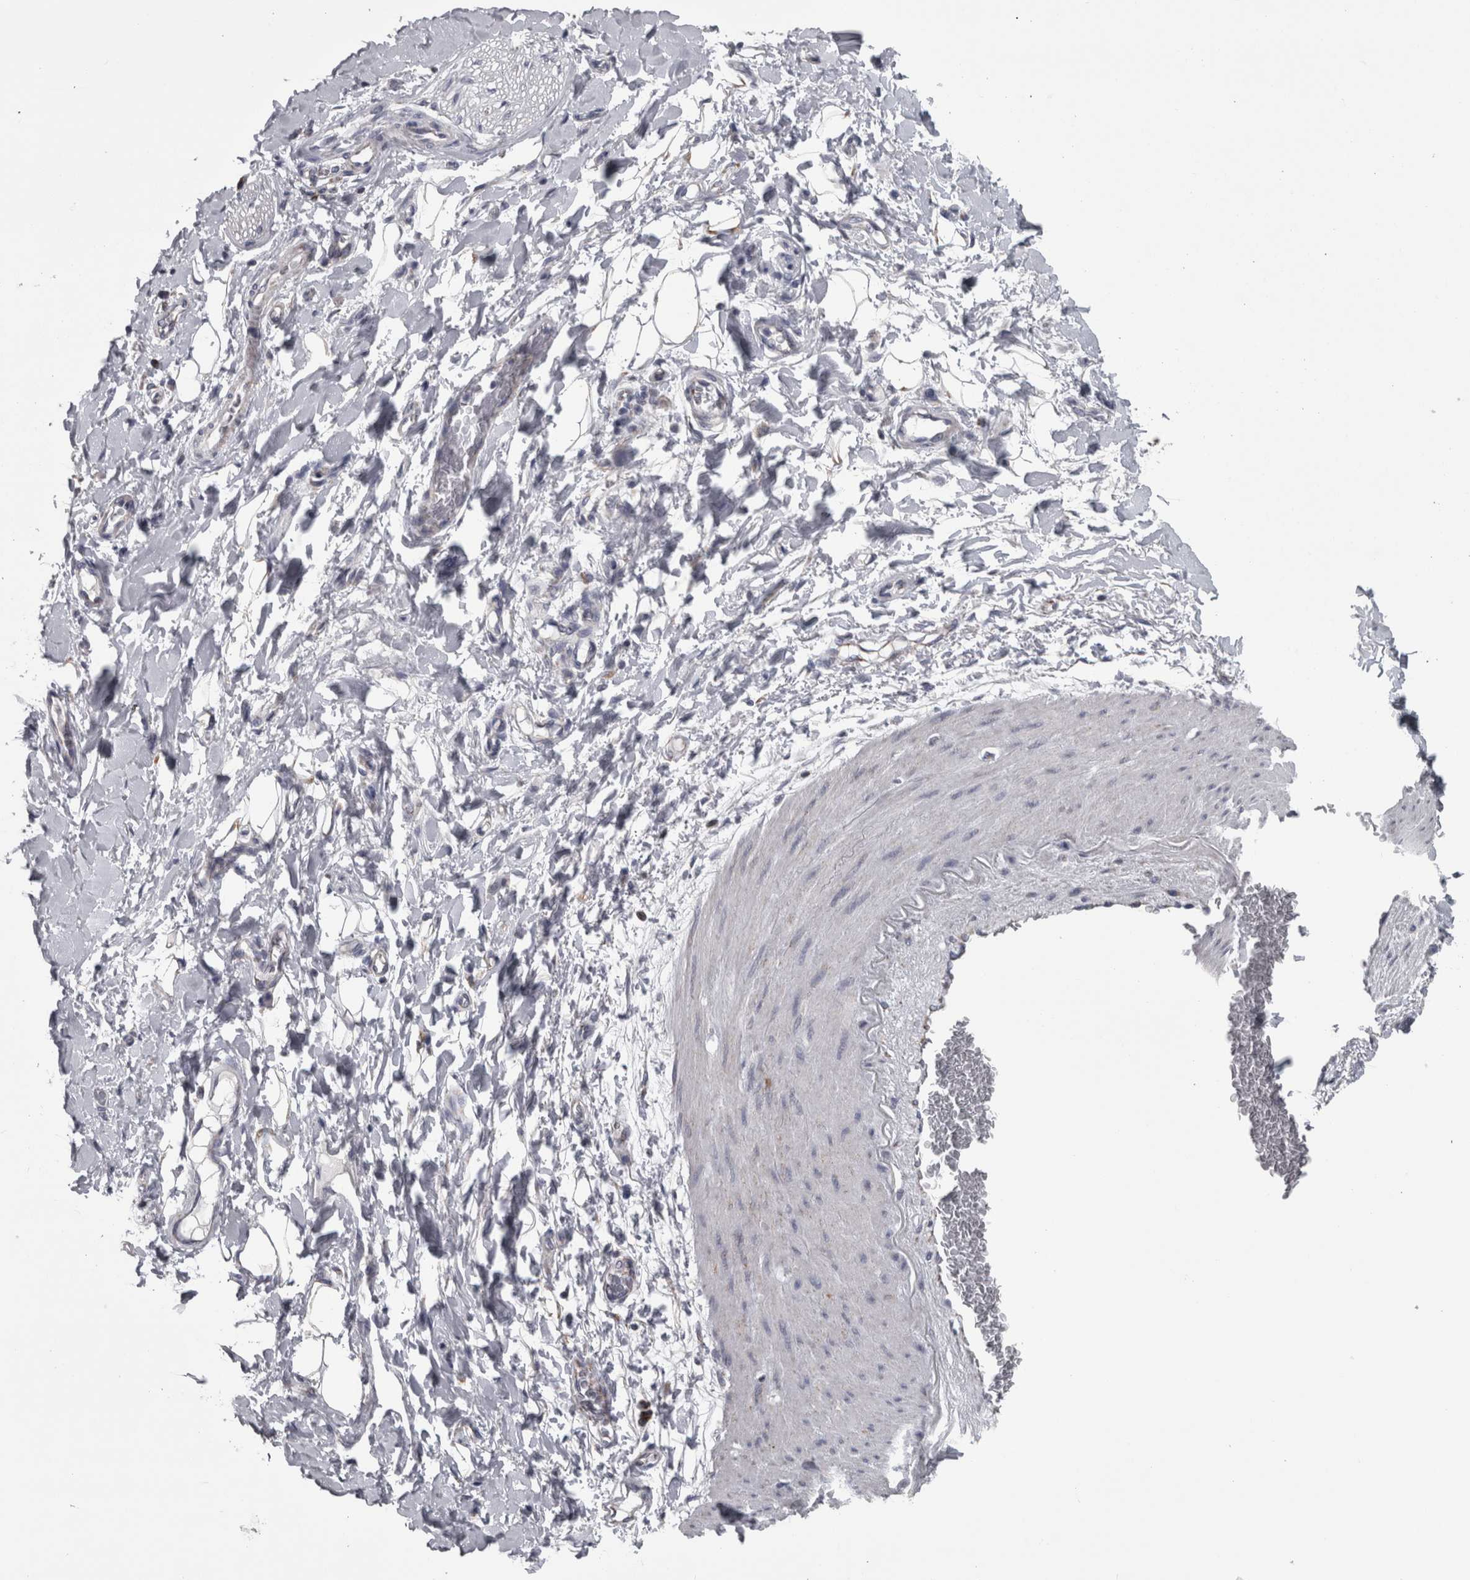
{"staining": {"intensity": "negative", "quantity": "none", "location": "none"}, "tissue": "adipose tissue", "cell_type": "Adipocytes", "image_type": "normal", "snomed": [{"axis": "morphology", "description": "Normal tissue, NOS"}, {"axis": "morphology", "description": "Adenocarcinoma, NOS"}, {"axis": "topography", "description": "Esophagus"}], "caption": "The histopathology image reveals no staining of adipocytes in normal adipose tissue. (DAB immunohistochemistry (IHC) visualized using brightfield microscopy, high magnification).", "gene": "DBT", "patient": {"sex": "male", "age": 62}}